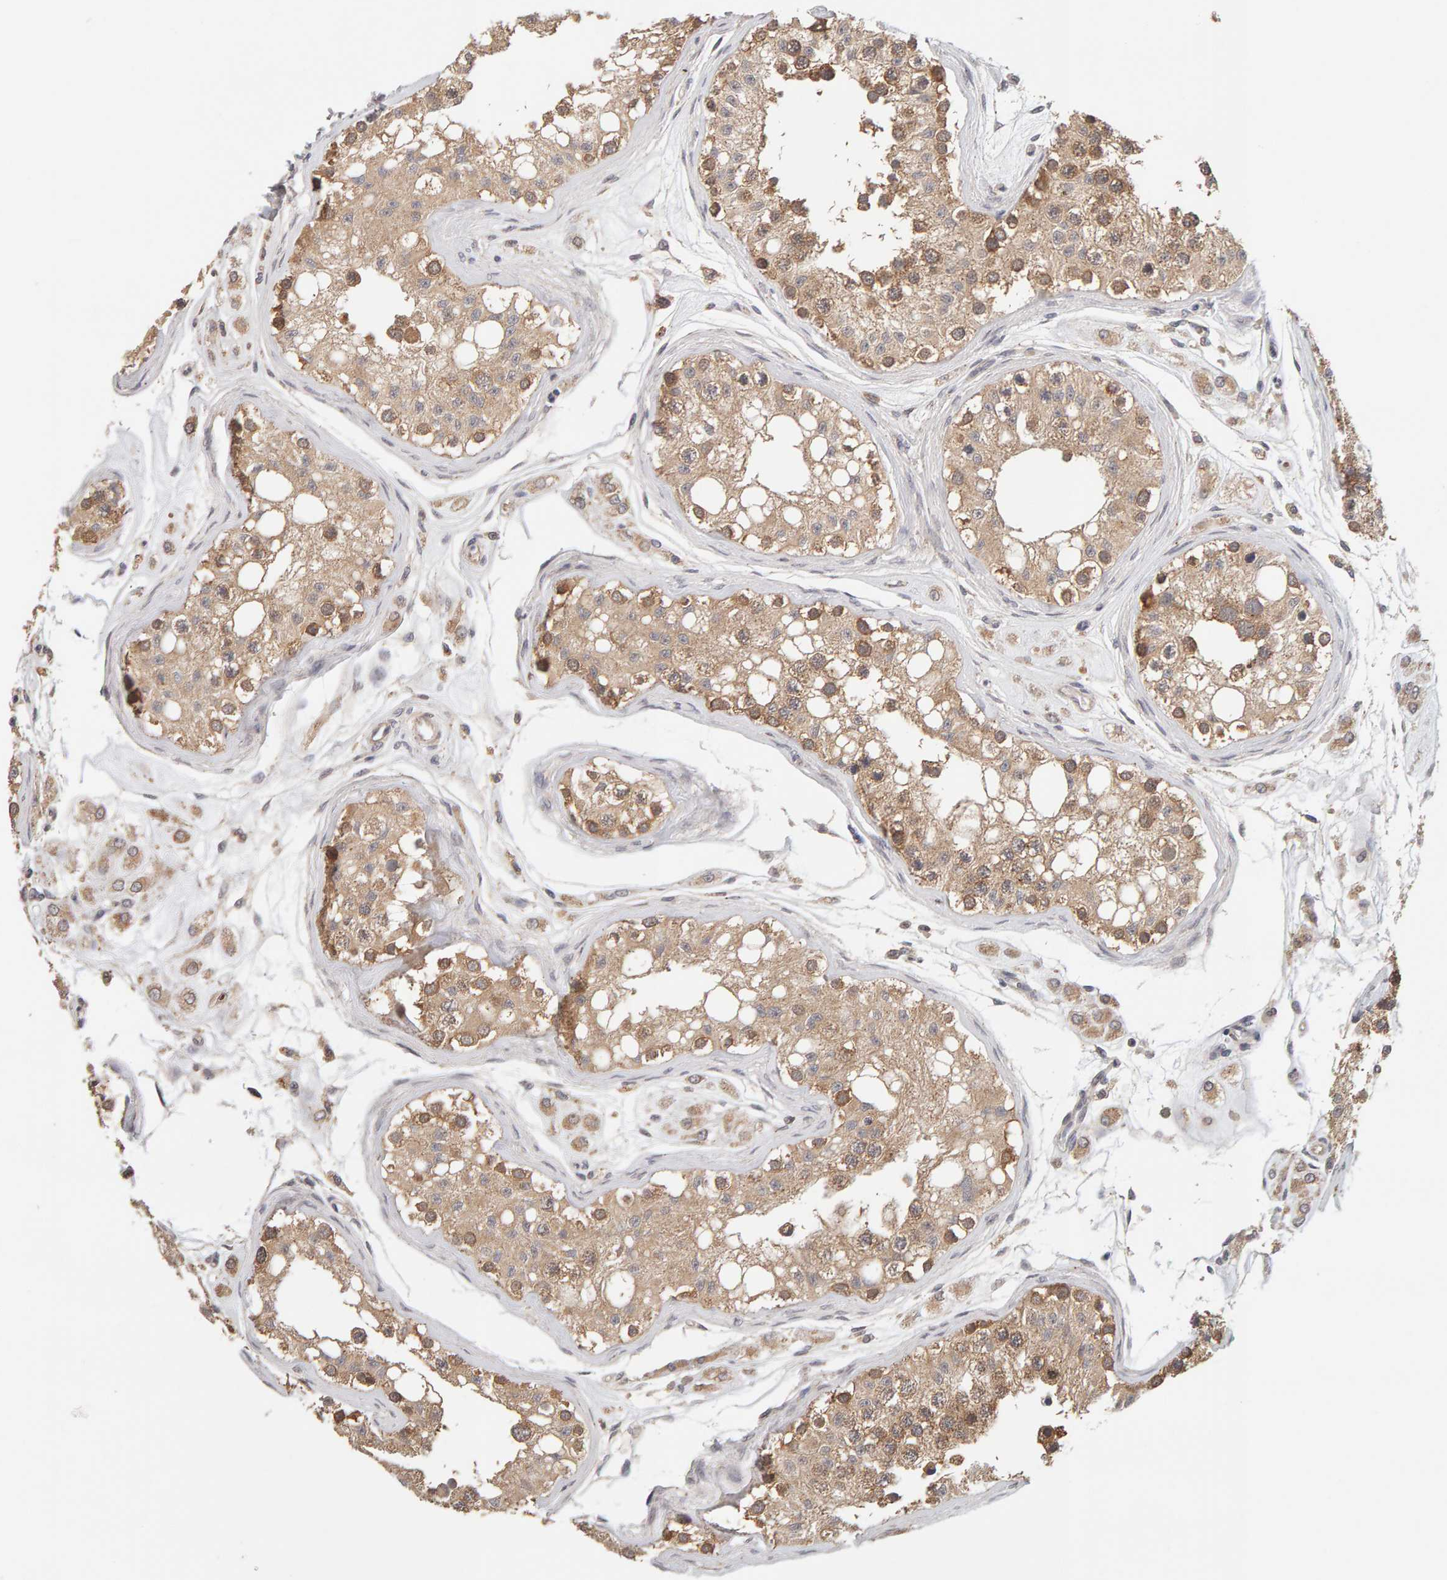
{"staining": {"intensity": "moderate", "quantity": ">75%", "location": "cytoplasmic/membranous"}, "tissue": "testis", "cell_type": "Cells in seminiferous ducts", "image_type": "normal", "snomed": [{"axis": "morphology", "description": "Normal tissue, NOS"}, {"axis": "morphology", "description": "Adenocarcinoma, metastatic, NOS"}, {"axis": "topography", "description": "Testis"}], "caption": "Immunohistochemical staining of unremarkable human testis exhibits >75% levels of moderate cytoplasmic/membranous protein staining in approximately >75% of cells in seminiferous ducts. (DAB (3,3'-diaminobenzidine) IHC with brightfield microscopy, high magnification).", "gene": "DNAJC7", "patient": {"sex": "male", "age": 26}}